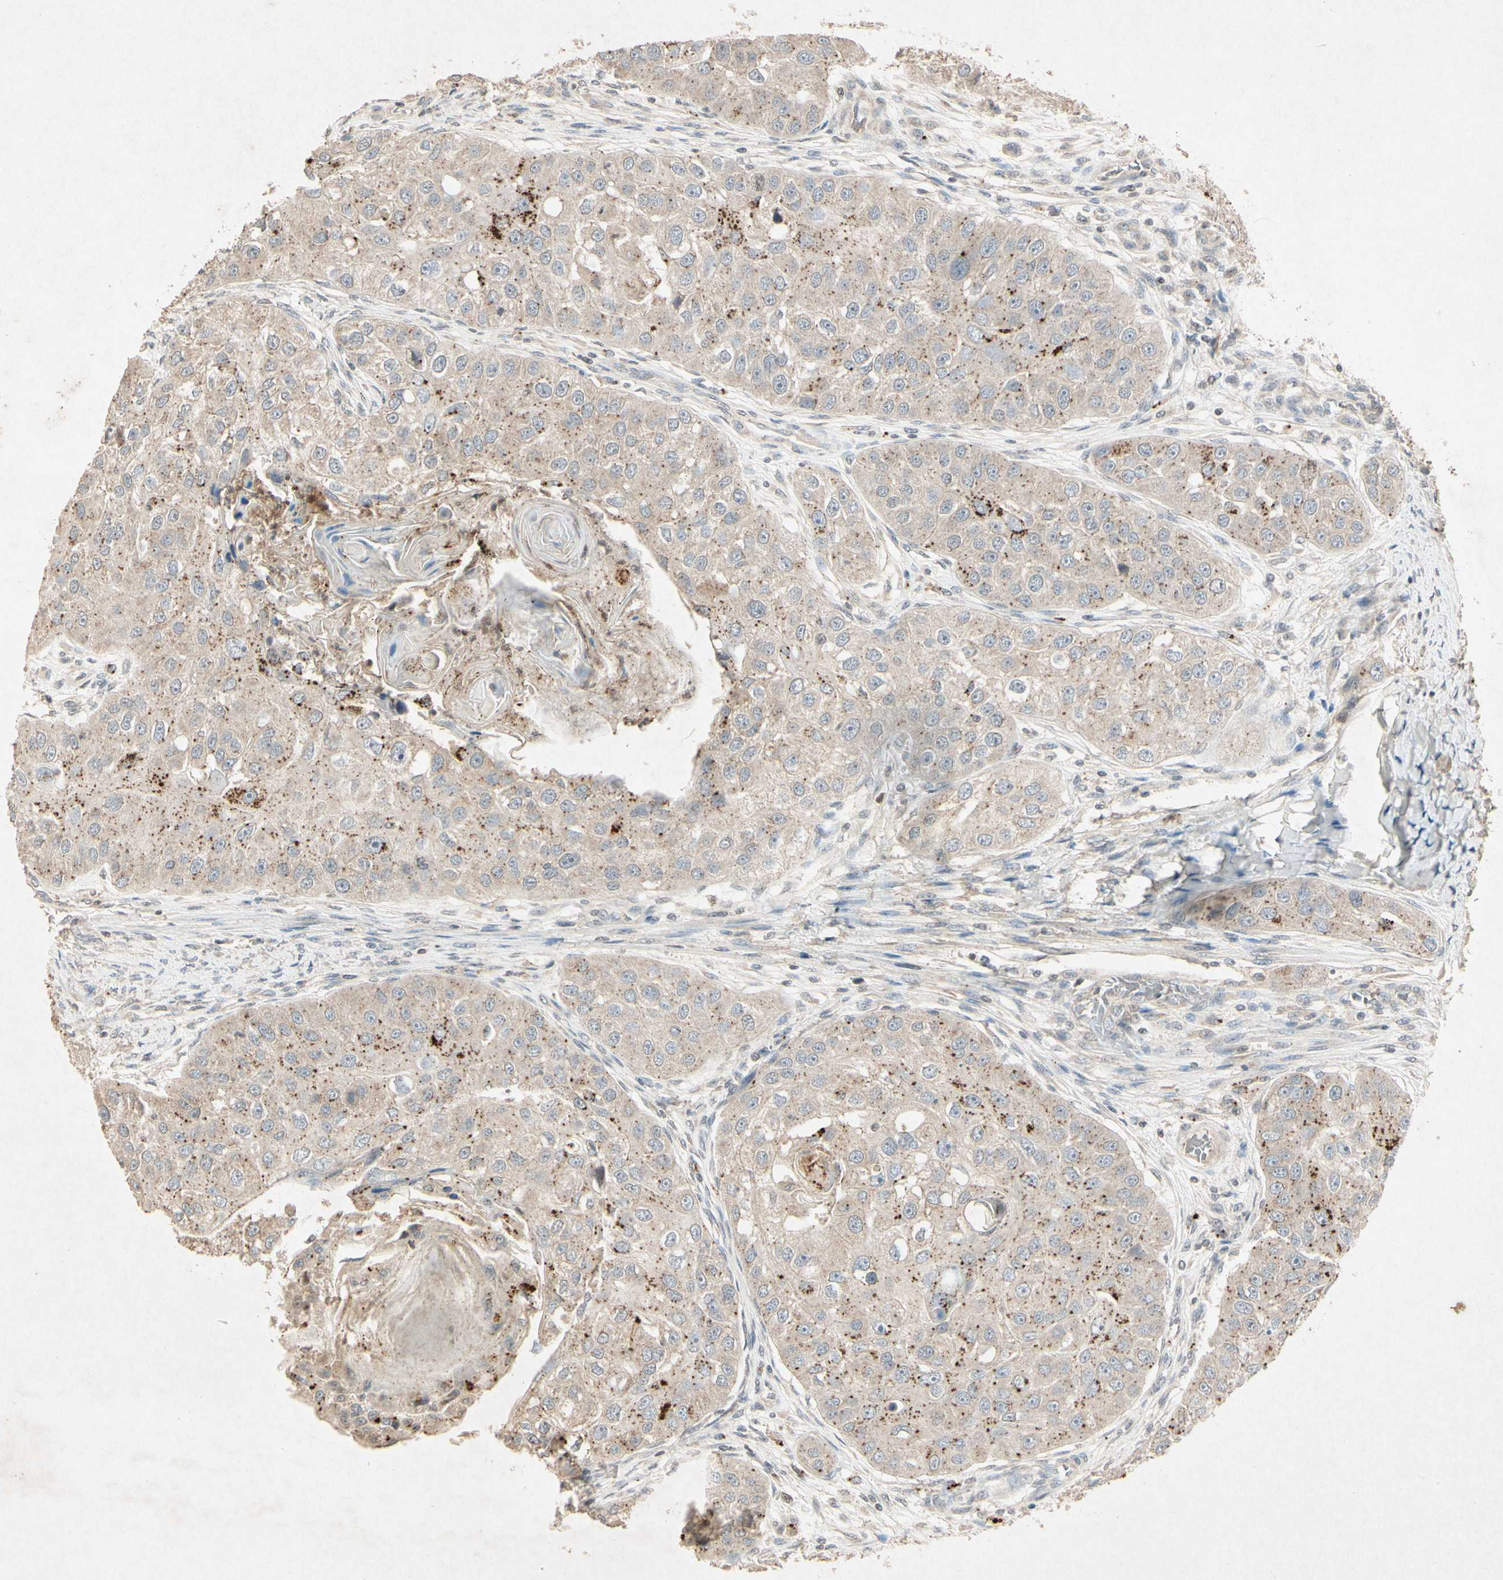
{"staining": {"intensity": "weak", "quantity": ">75%", "location": "cytoplasmic/membranous"}, "tissue": "head and neck cancer", "cell_type": "Tumor cells", "image_type": "cancer", "snomed": [{"axis": "morphology", "description": "Normal tissue, NOS"}, {"axis": "morphology", "description": "Squamous cell carcinoma, NOS"}, {"axis": "topography", "description": "Skeletal muscle"}, {"axis": "topography", "description": "Head-Neck"}], "caption": "Tumor cells display low levels of weak cytoplasmic/membranous positivity in approximately >75% of cells in head and neck cancer (squamous cell carcinoma). Using DAB (brown) and hematoxylin (blue) stains, captured at high magnification using brightfield microscopy.", "gene": "MSRB1", "patient": {"sex": "male", "age": 51}}